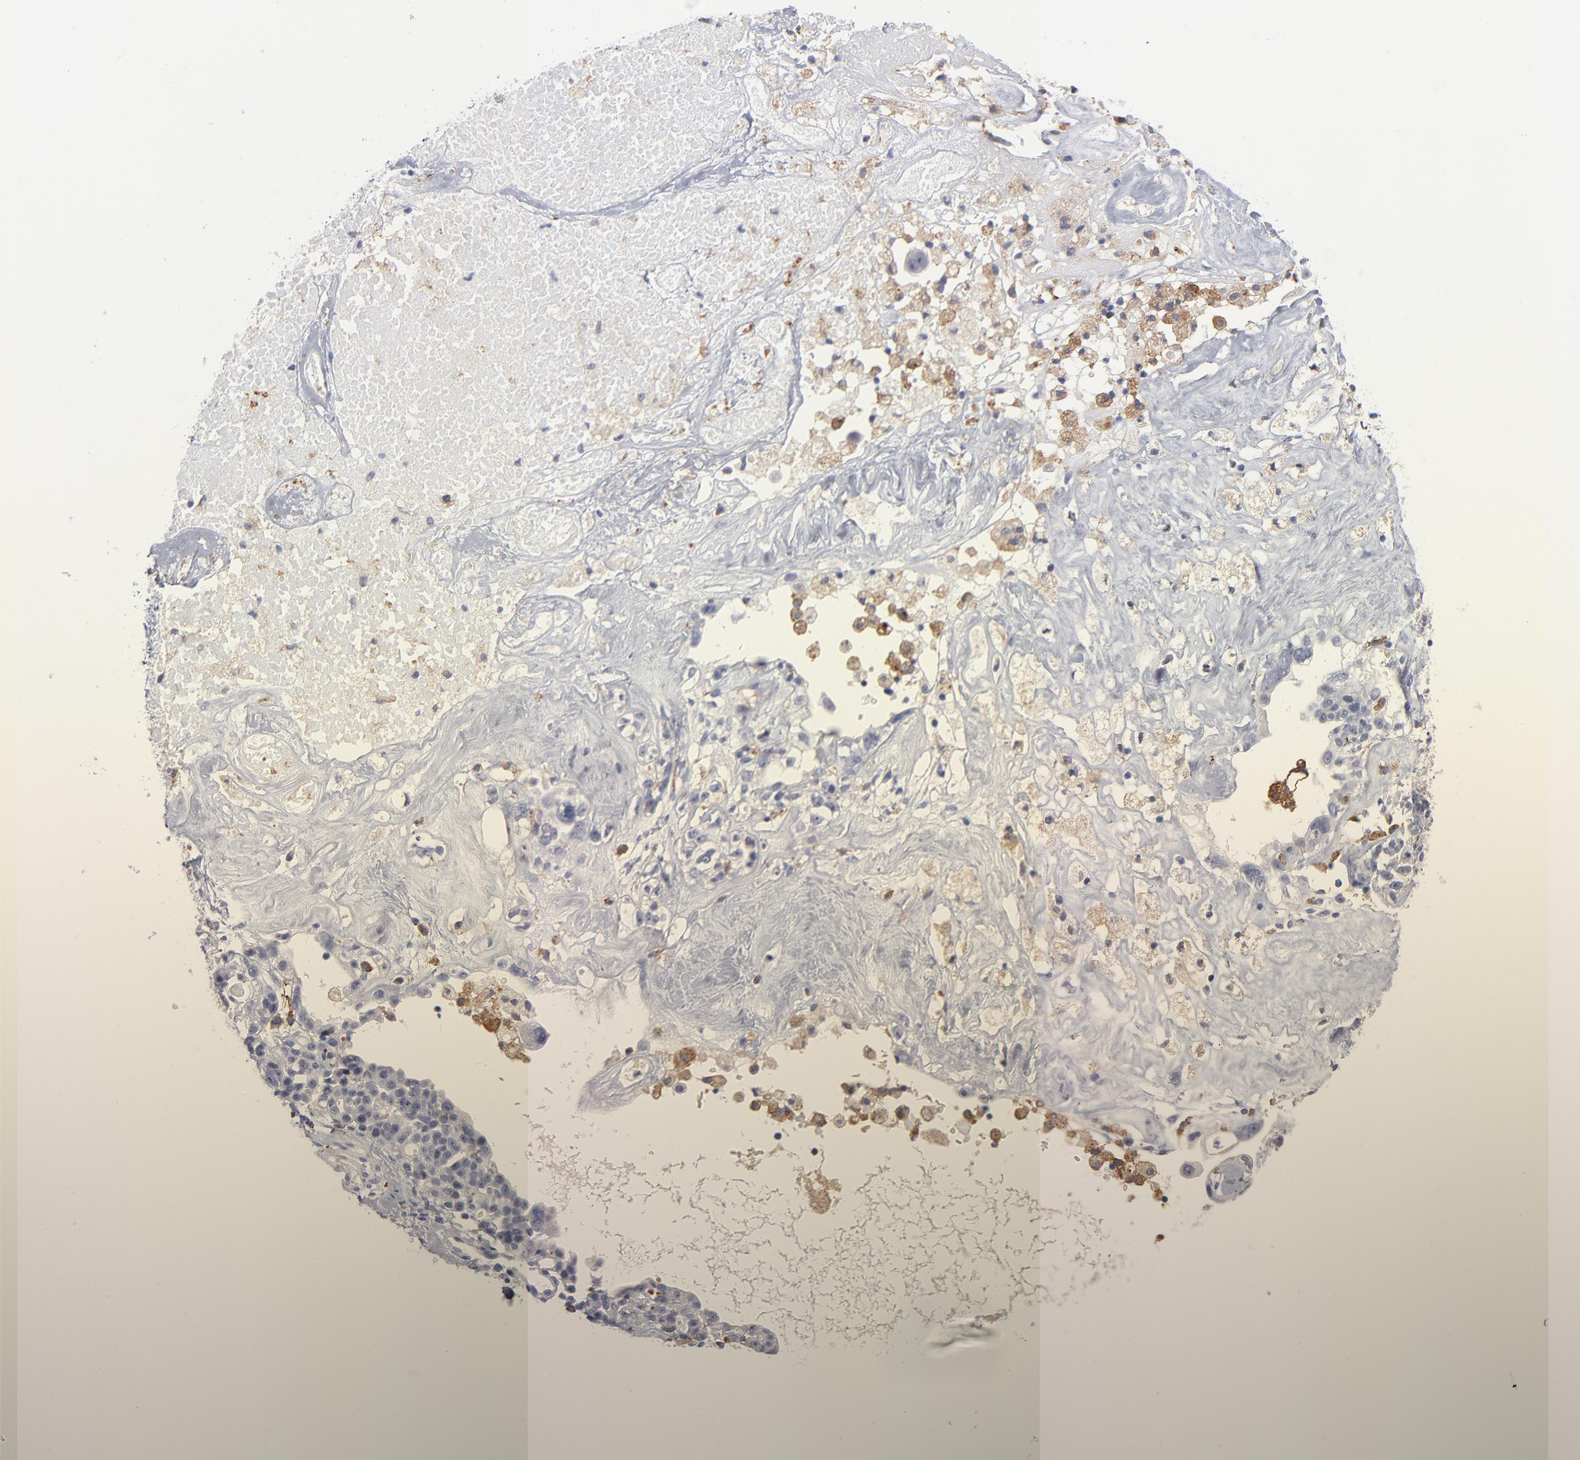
{"staining": {"intensity": "negative", "quantity": "none", "location": "none"}, "tissue": "ovarian cancer", "cell_type": "Tumor cells", "image_type": "cancer", "snomed": [{"axis": "morphology", "description": "Cystadenocarcinoma, serous, NOS"}, {"axis": "topography", "description": "Ovary"}], "caption": "IHC photomicrograph of human ovarian cancer stained for a protein (brown), which displays no positivity in tumor cells.", "gene": "CD180", "patient": {"sex": "female", "age": 66}}